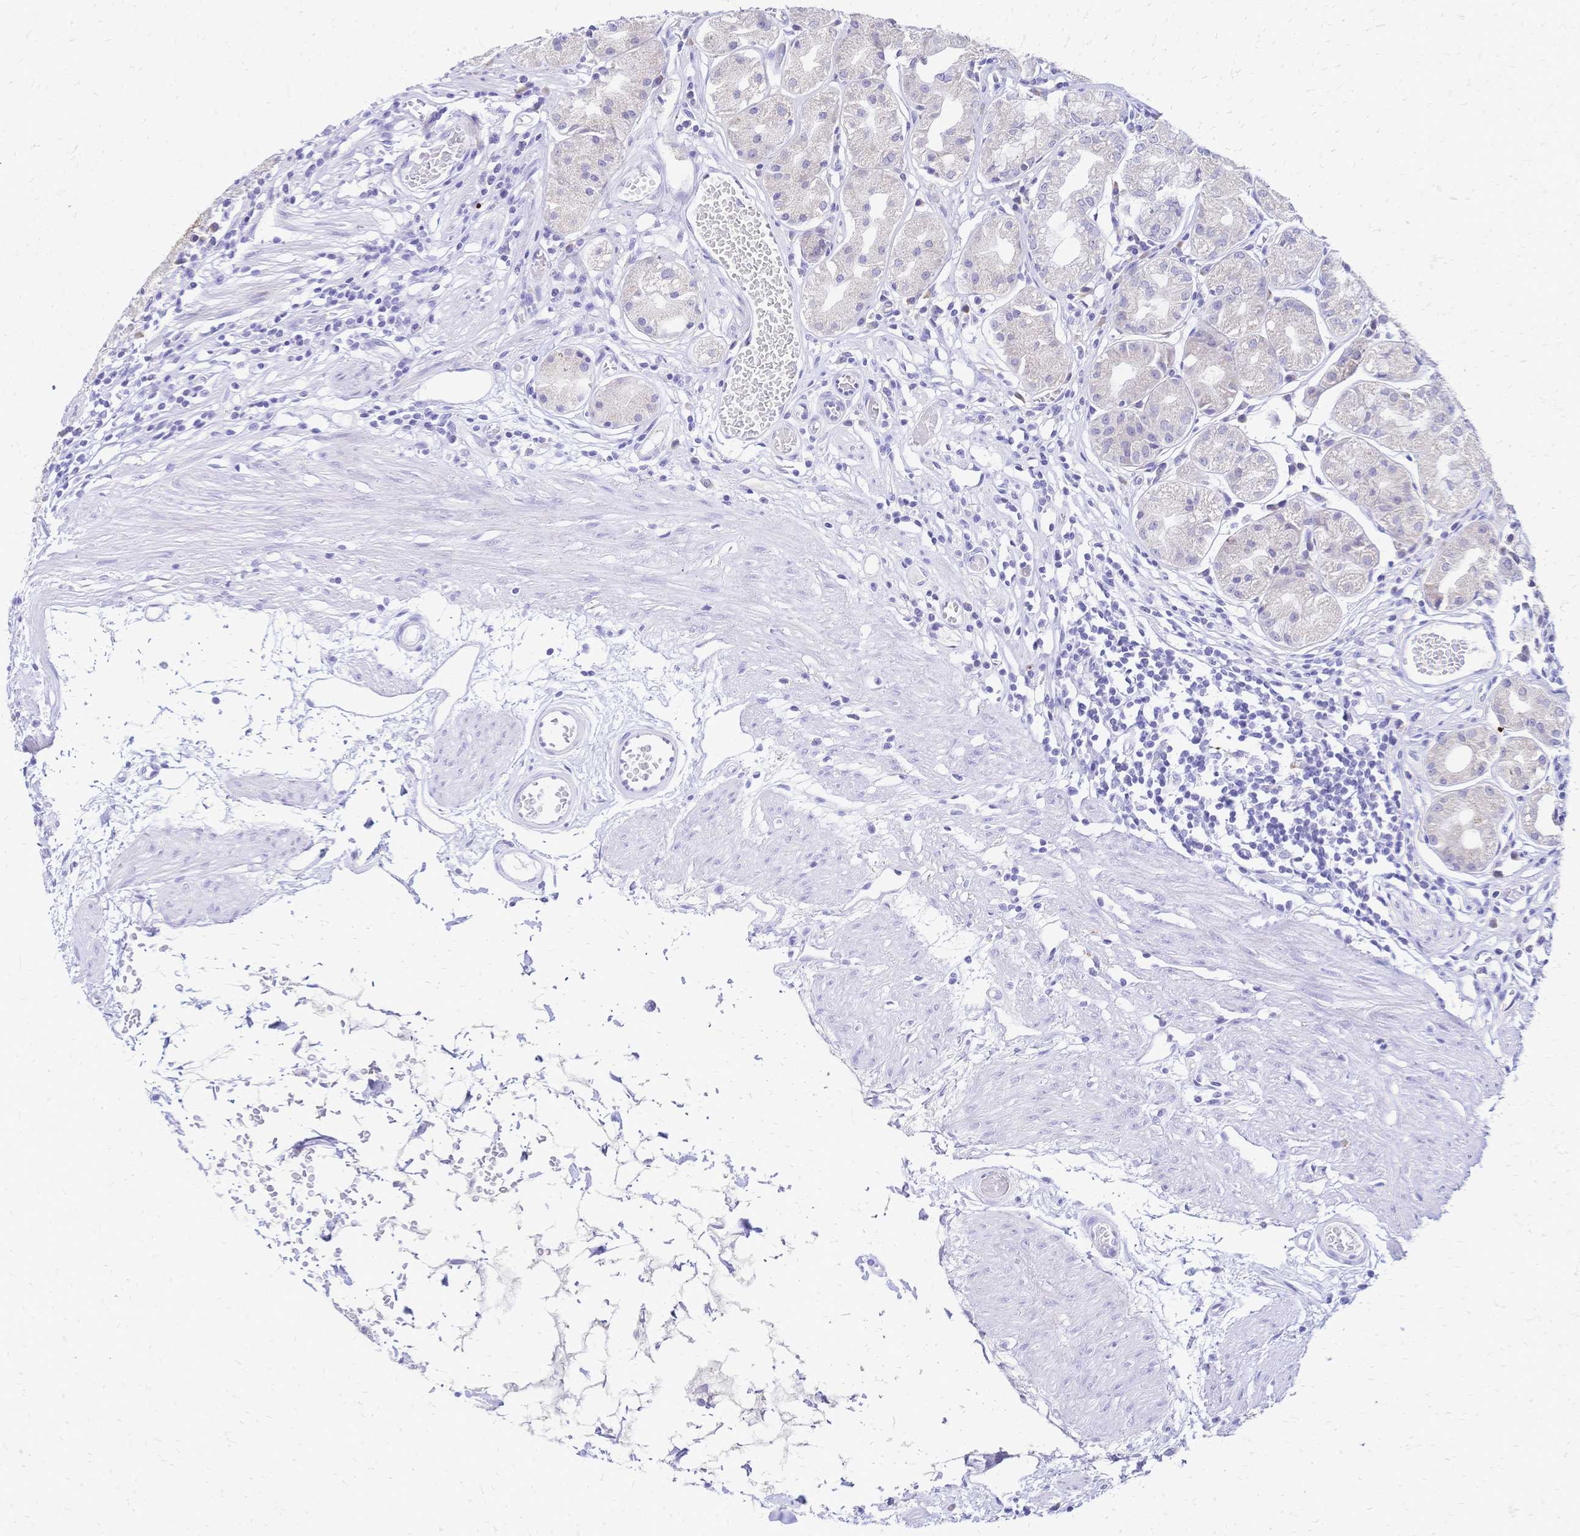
{"staining": {"intensity": "negative", "quantity": "none", "location": "none"}, "tissue": "stomach", "cell_type": "Glandular cells", "image_type": "normal", "snomed": [{"axis": "morphology", "description": "Normal tissue, NOS"}, {"axis": "topography", "description": "Stomach"}], "caption": "High power microscopy photomicrograph of an IHC micrograph of benign stomach, revealing no significant positivity in glandular cells. The staining was performed using DAB to visualize the protein expression in brown, while the nuclei were stained in blue with hematoxylin (Magnification: 20x).", "gene": "GRB7", "patient": {"sex": "male", "age": 55}}